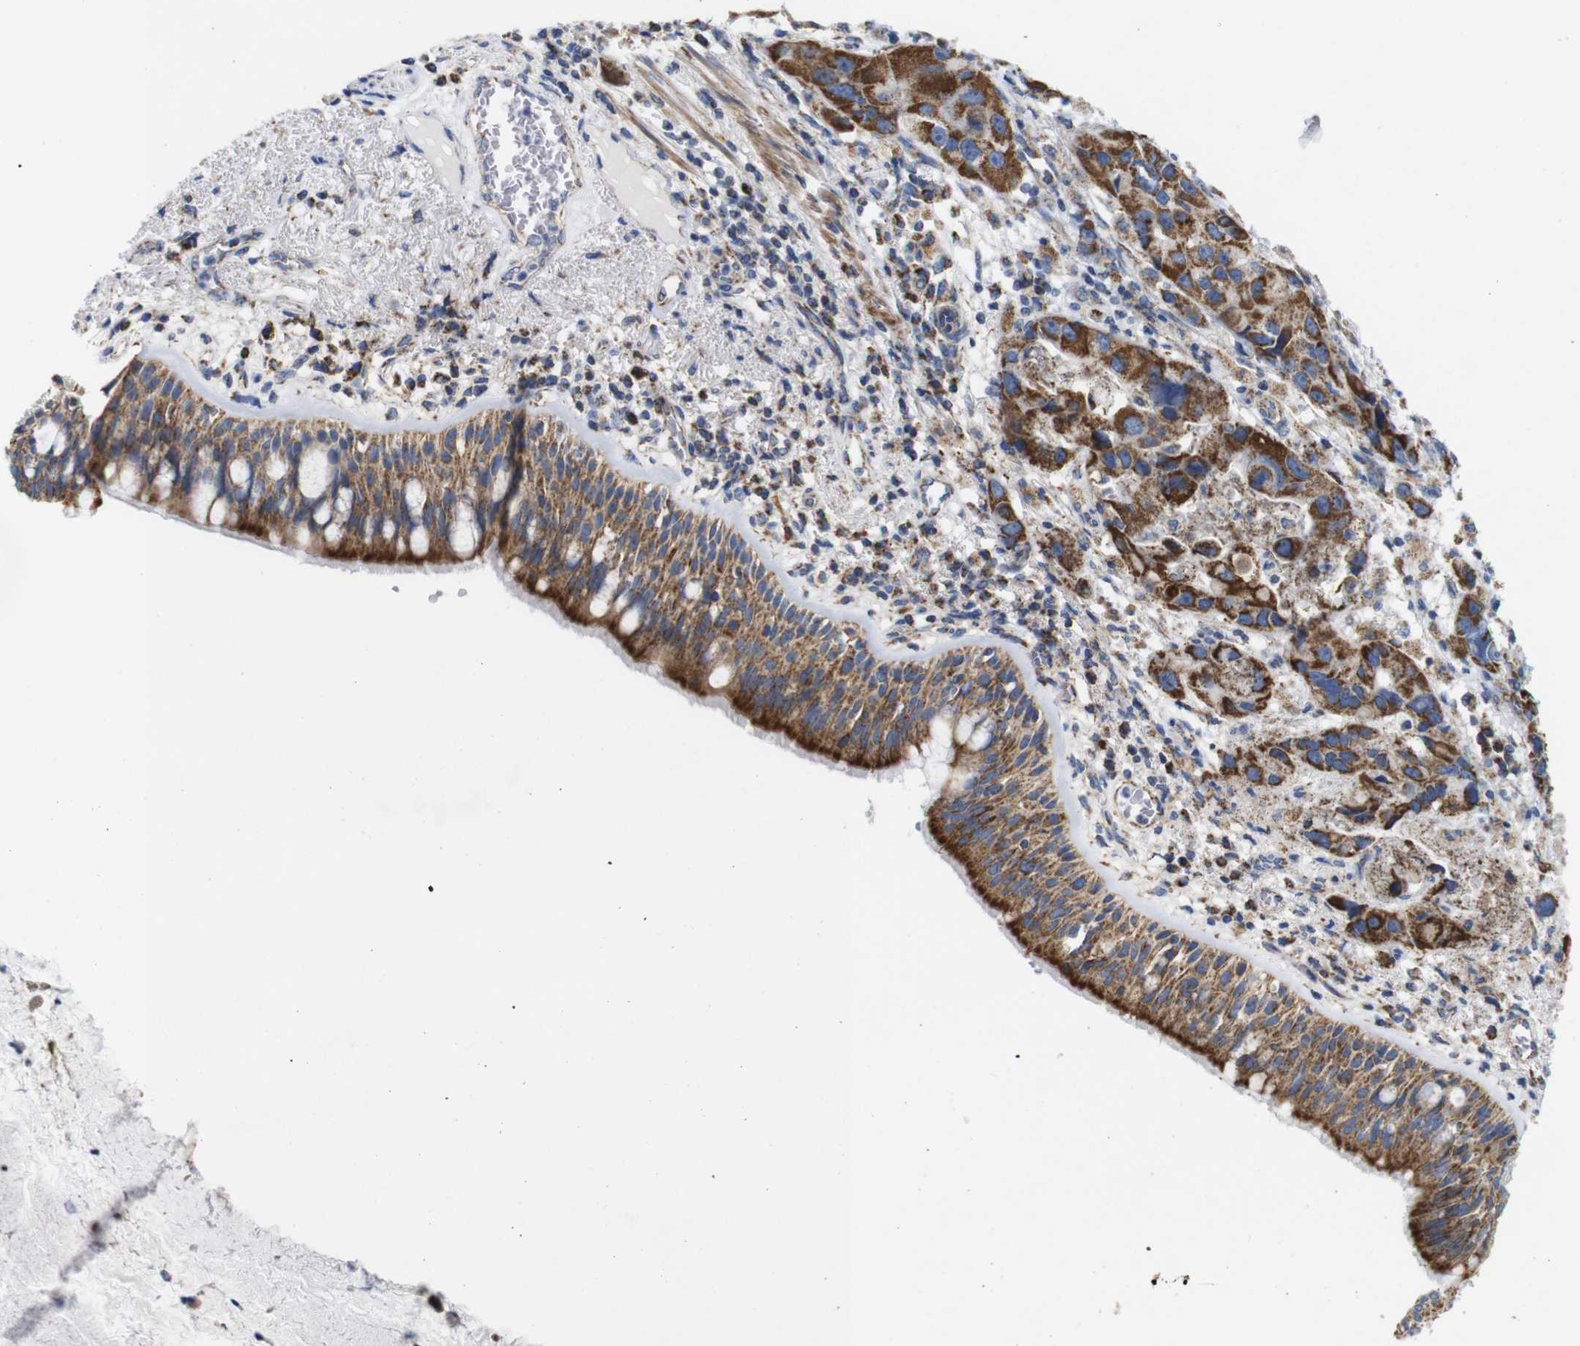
{"staining": {"intensity": "strong", "quantity": ">75%", "location": "cytoplasmic/membranous"}, "tissue": "bronchus", "cell_type": "Respiratory epithelial cells", "image_type": "normal", "snomed": [{"axis": "morphology", "description": "Normal tissue, NOS"}, {"axis": "morphology", "description": "Adenocarcinoma, NOS"}, {"axis": "morphology", "description": "Adenocarcinoma, metastatic, NOS"}, {"axis": "topography", "description": "Lymph node"}, {"axis": "topography", "description": "Bronchus"}, {"axis": "topography", "description": "Lung"}], "caption": "Protein analysis of benign bronchus demonstrates strong cytoplasmic/membranous expression in about >75% of respiratory epithelial cells. The staining was performed using DAB, with brown indicating positive protein expression. Nuclei are stained blue with hematoxylin.", "gene": "FAM171B", "patient": {"sex": "female", "age": 54}}